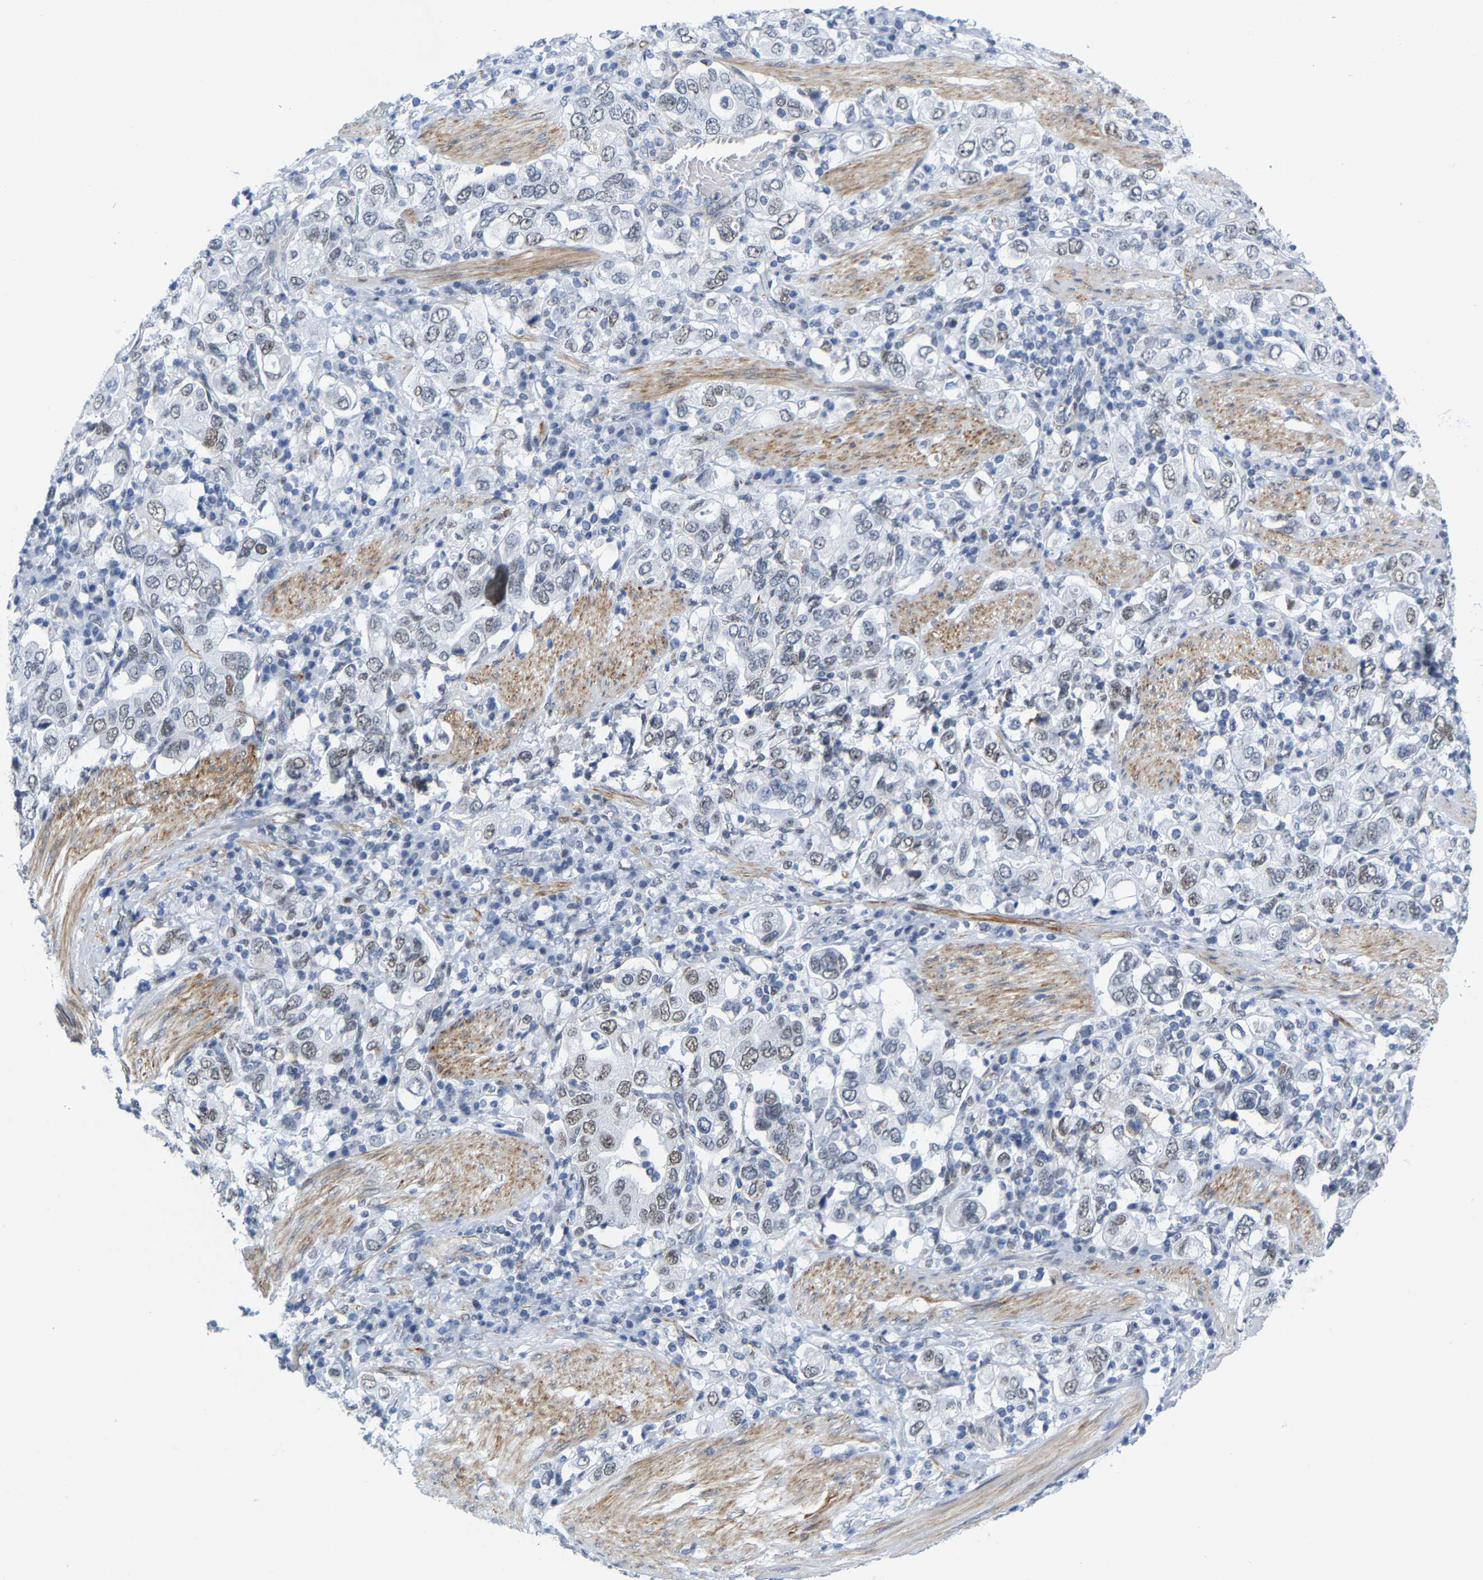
{"staining": {"intensity": "weak", "quantity": "<25%", "location": "nuclear"}, "tissue": "stomach cancer", "cell_type": "Tumor cells", "image_type": "cancer", "snomed": [{"axis": "morphology", "description": "Adenocarcinoma, NOS"}, {"axis": "topography", "description": "Stomach, upper"}], "caption": "Photomicrograph shows no protein positivity in tumor cells of stomach adenocarcinoma tissue. (Brightfield microscopy of DAB (3,3'-diaminobenzidine) IHC at high magnification).", "gene": "FAM180A", "patient": {"sex": "male", "age": 62}}